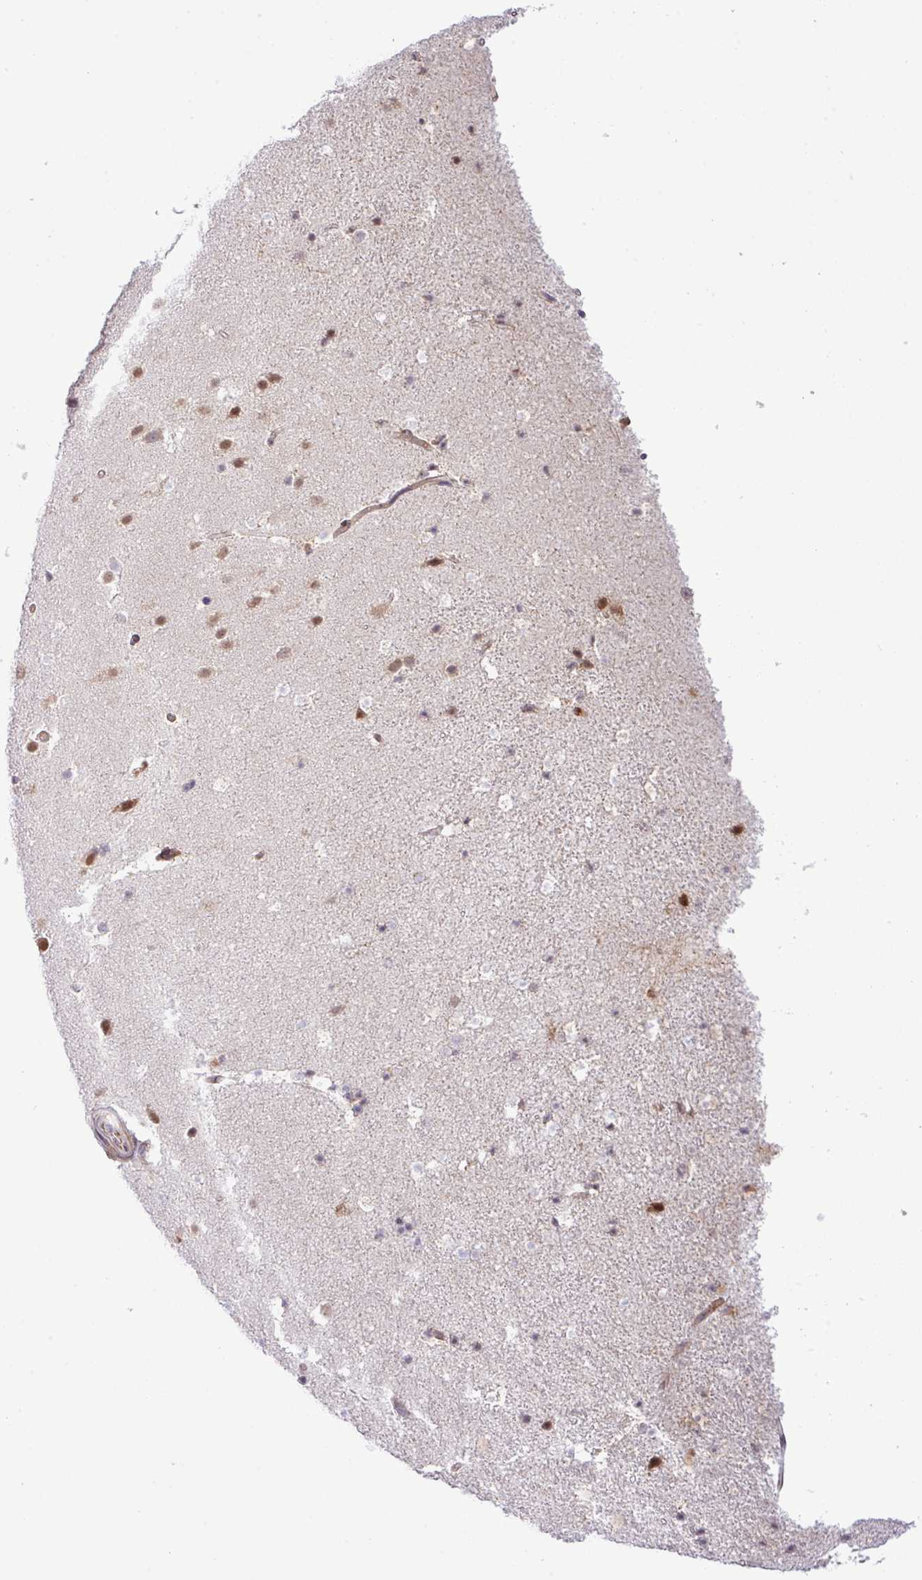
{"staining": {"intensity": "moderate", "quantity": "25%-75%", "location": "cytoplasmic/membranous,nuclear"}, "tissue": "hippocampus", "cell_type": "Glial cells", "image_type": "normal", "snomed": [{"axis": "morphology", "description": "Normal tissue, NOS"}, {"axis": "topography", "description": "Hippocampus"}], "caption": "Immunohistochemical staining of benign hippocampus displays 25%-75% levels of moderate cytoplasmic/membranous,nuclear protein staining in about 25%-75% of glial cells.", "gene": "FAM222B", "patient": {"sex": "male", "age": 37}}